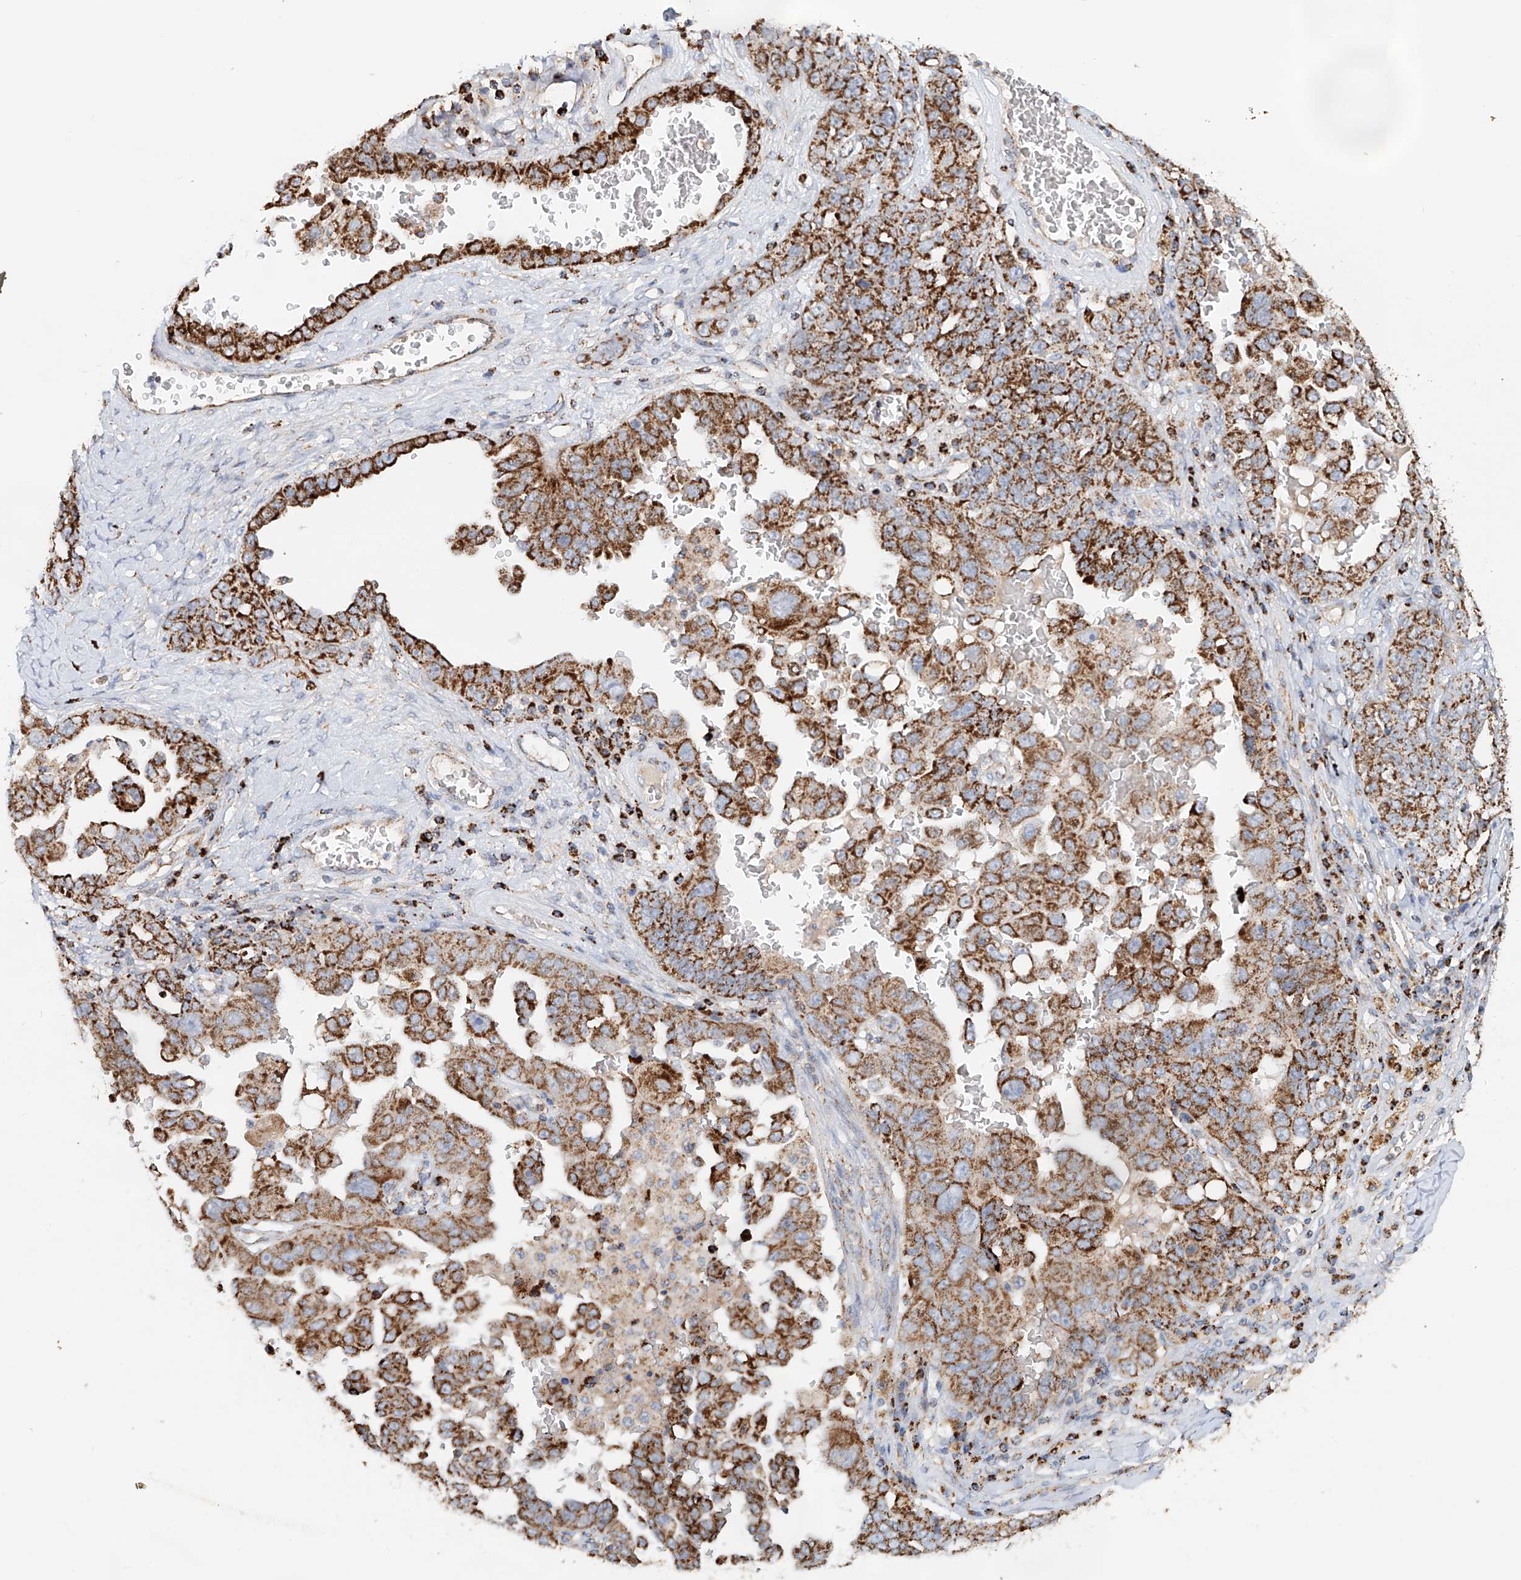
{"staining": {"intensity": "strong", "quantity": ">75%", "location": "cytoplasmic/membranous"}, "tissue": "ovarian cancer", "cell_type": "Tumor cells", "image_type": "cancer", "snomed": [{"axis": "morphology", "description": "Carcinoma, endometroid"}, {"axis": "topography", "description": "Ovary"}], "caption": "Tumor cells exhibit strong cytoplasmic/membranous positivity in approximately >75% of cells in ovarian cancer. The staining was performed using DAB (3,3'-diaminobenzidine), with brown indicating positive protein expression. Nuclei are stained blue with hematoxylin.", "gene": "CARD10", "patient": {"sex": "female", "age": 62}}